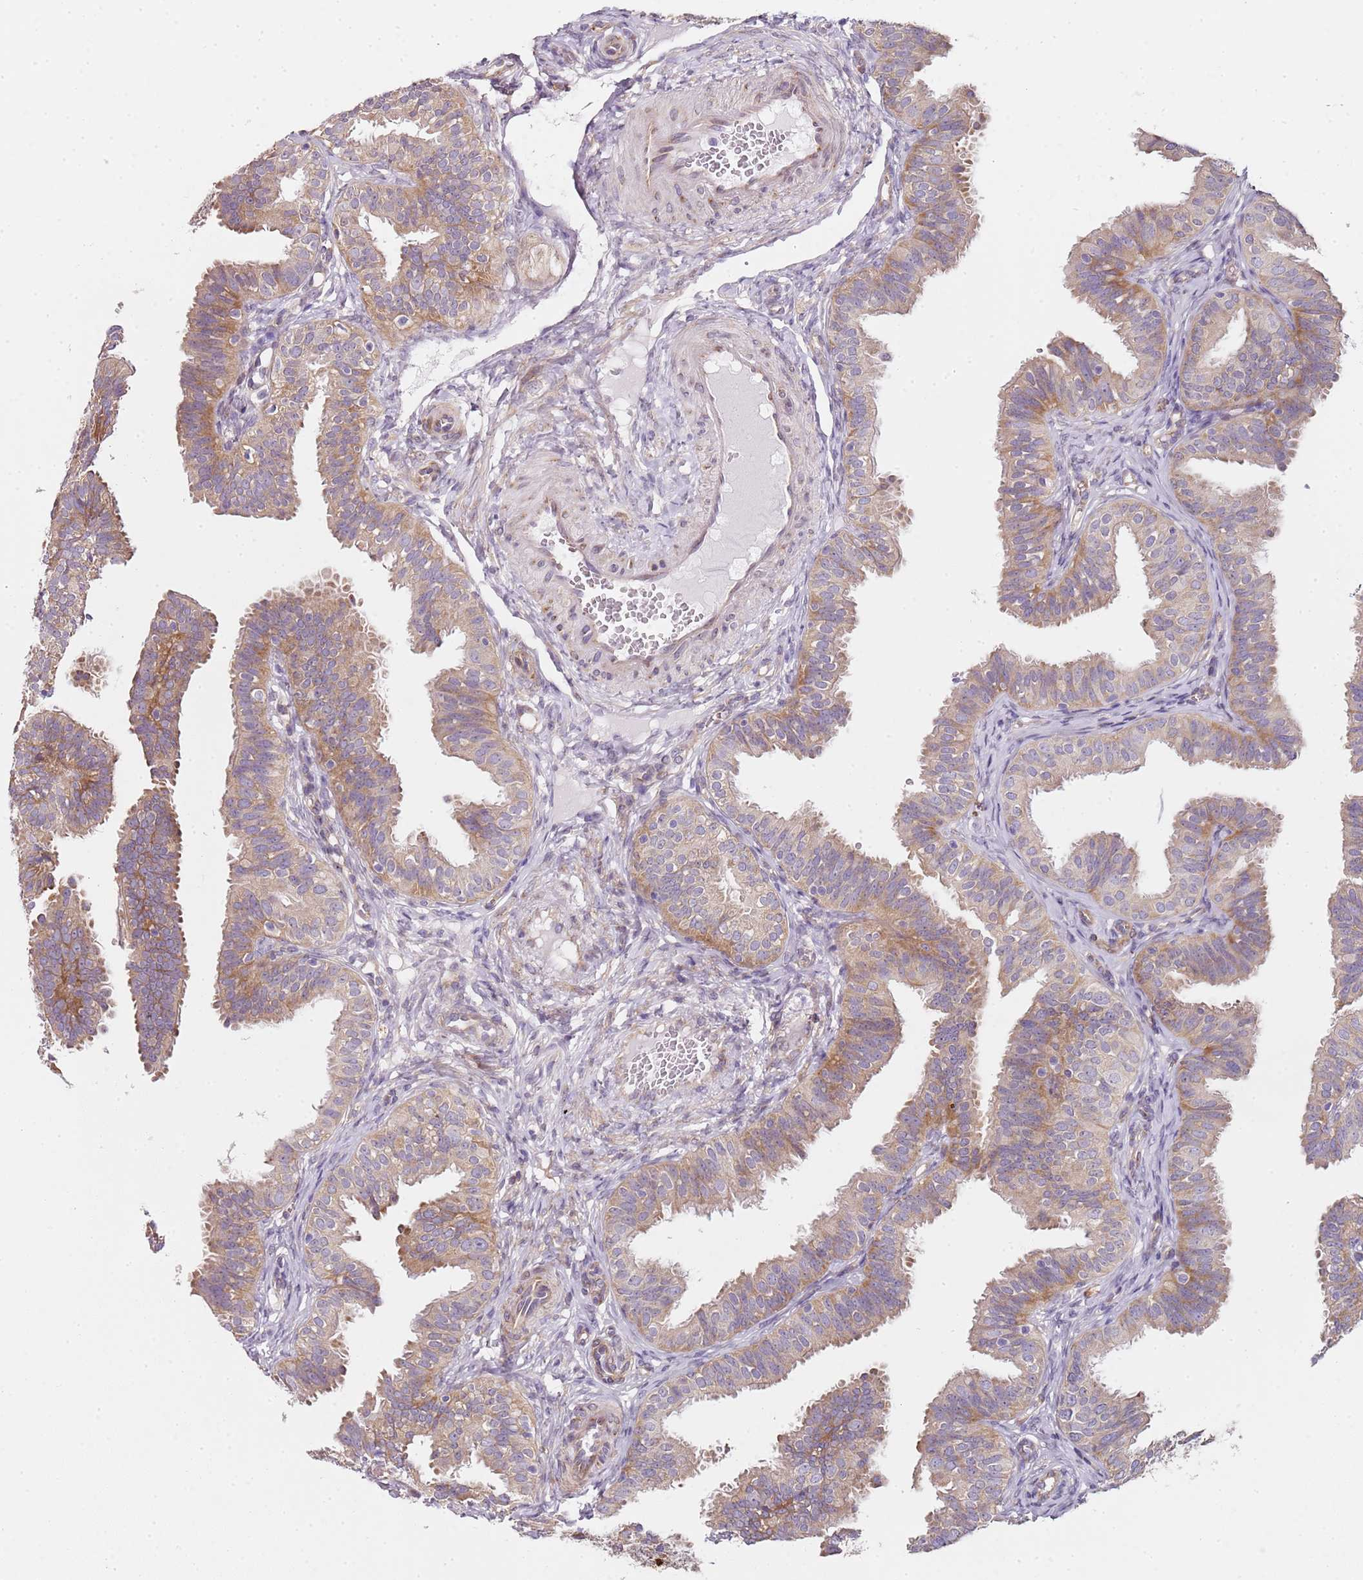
{"staining": {"intensity": "moderate", "quantity": "25%-75%", "location": "cytoplasmic/membranous"}, "tissue": "fallopian tube", "cell_type": "Glandular cells", "image_type": "normal", "snomed": [{"axis": "morphology", "description": "Normal tissue, NOS"}, {"axis": "topography", "description": "Fallopian tube"}], "caption": "Immunohistochemistry (IHC) (DAB (3,3'-diaminobenzidine)) staining of unremarkable human fallopian tube demonstrates moderate cytoplasmic/membranous protein positivity in approximately 25%-75% of glandular cells.", "gene": "TBC1D9", "patient": {"sex": "female", "age": 35}}